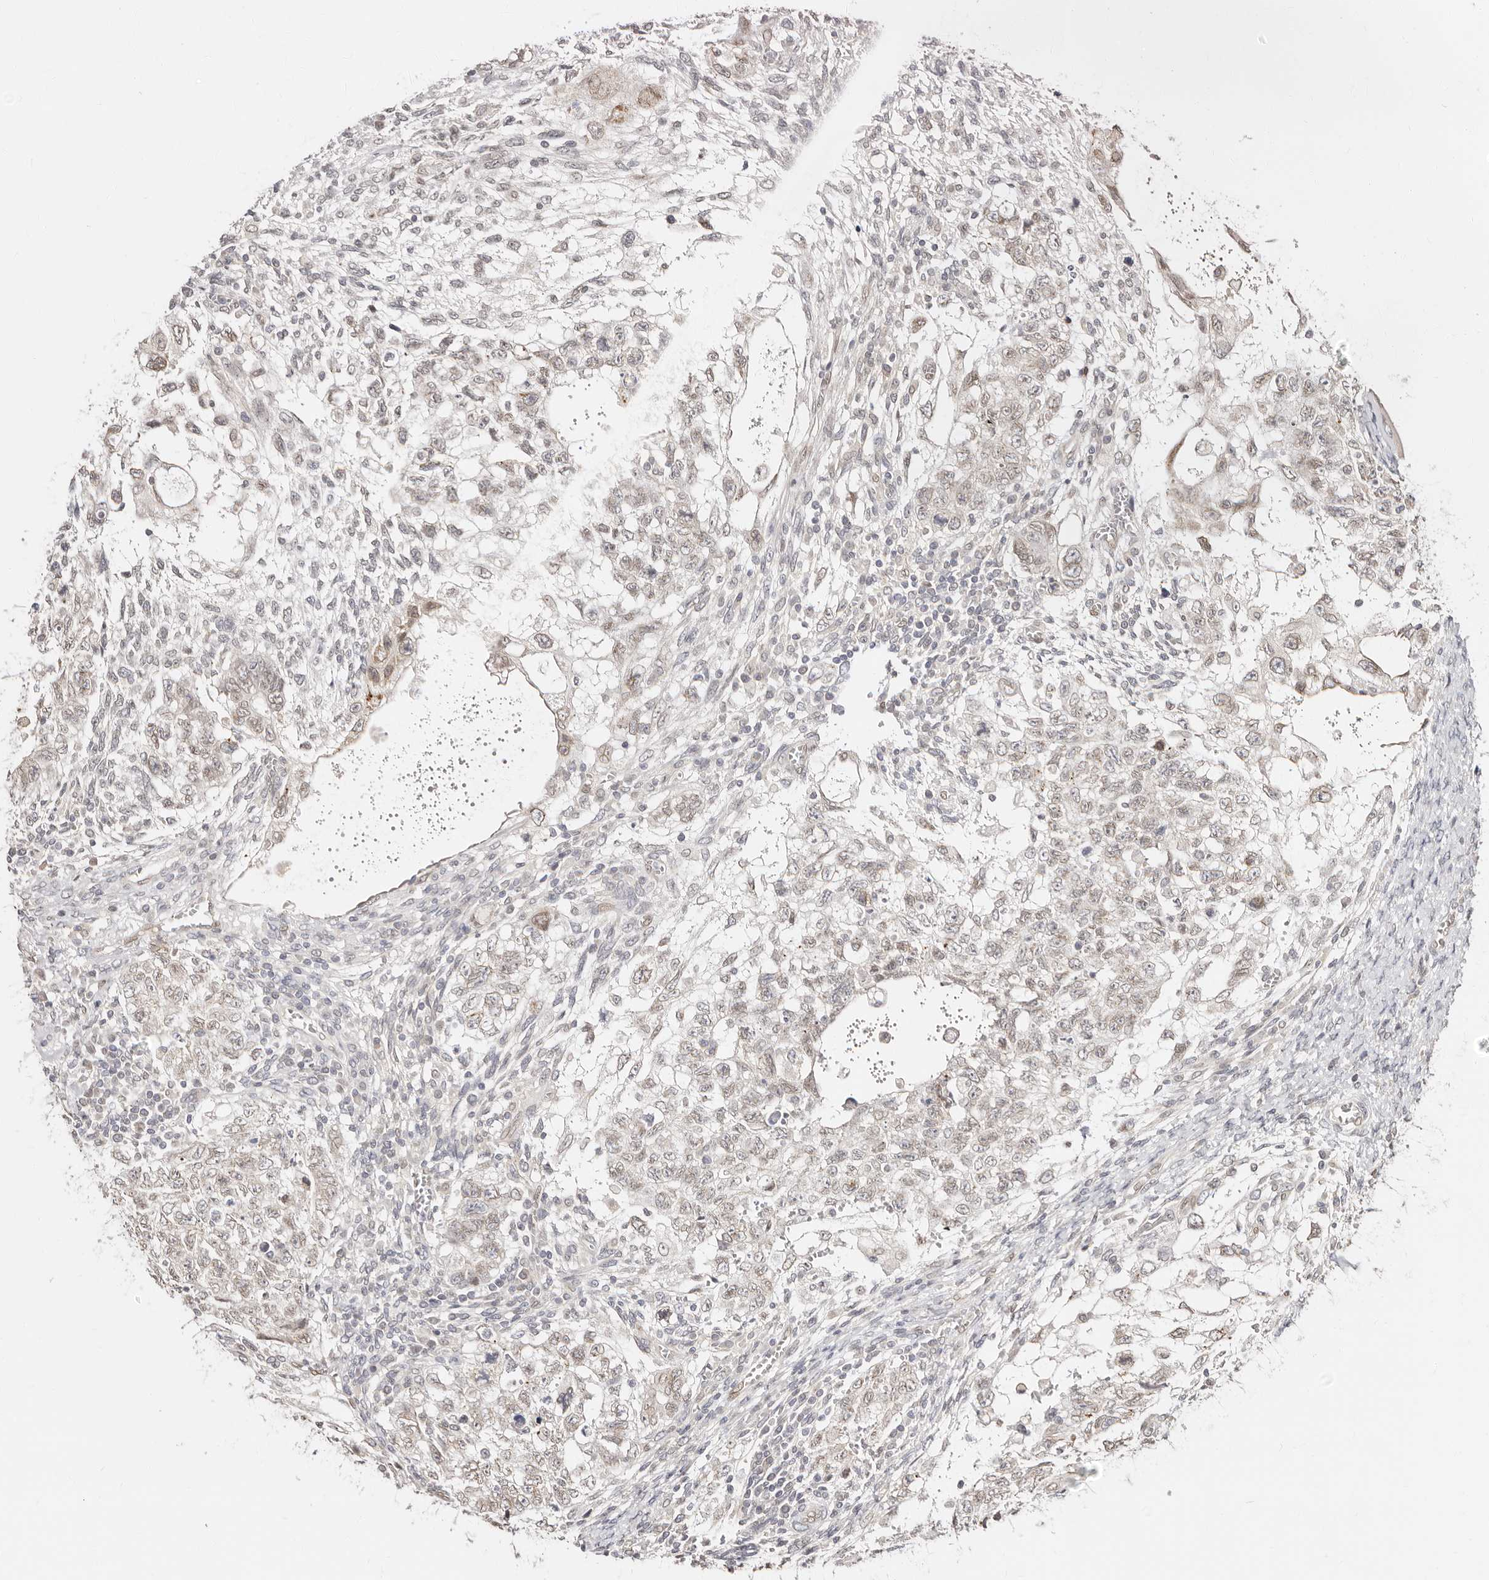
{"staining": {"intensity": "weak", "quantity": ">75%", "location": "nuclear"}, "tissue": "testis cancer", "cell_type": "Tumor cells", "image_type": "cancer", "snomed": [{"axis": "morphology", "description": "Carcinoma, Embryonal, NOS"}, {"axis": "topography", "description": "Testis"}], "caption": "Testis cancer stained with a protein marker shows weak staining in tumor cells.", "gene": "LCORL", "patient": {"sex": "male", "age": 37}}